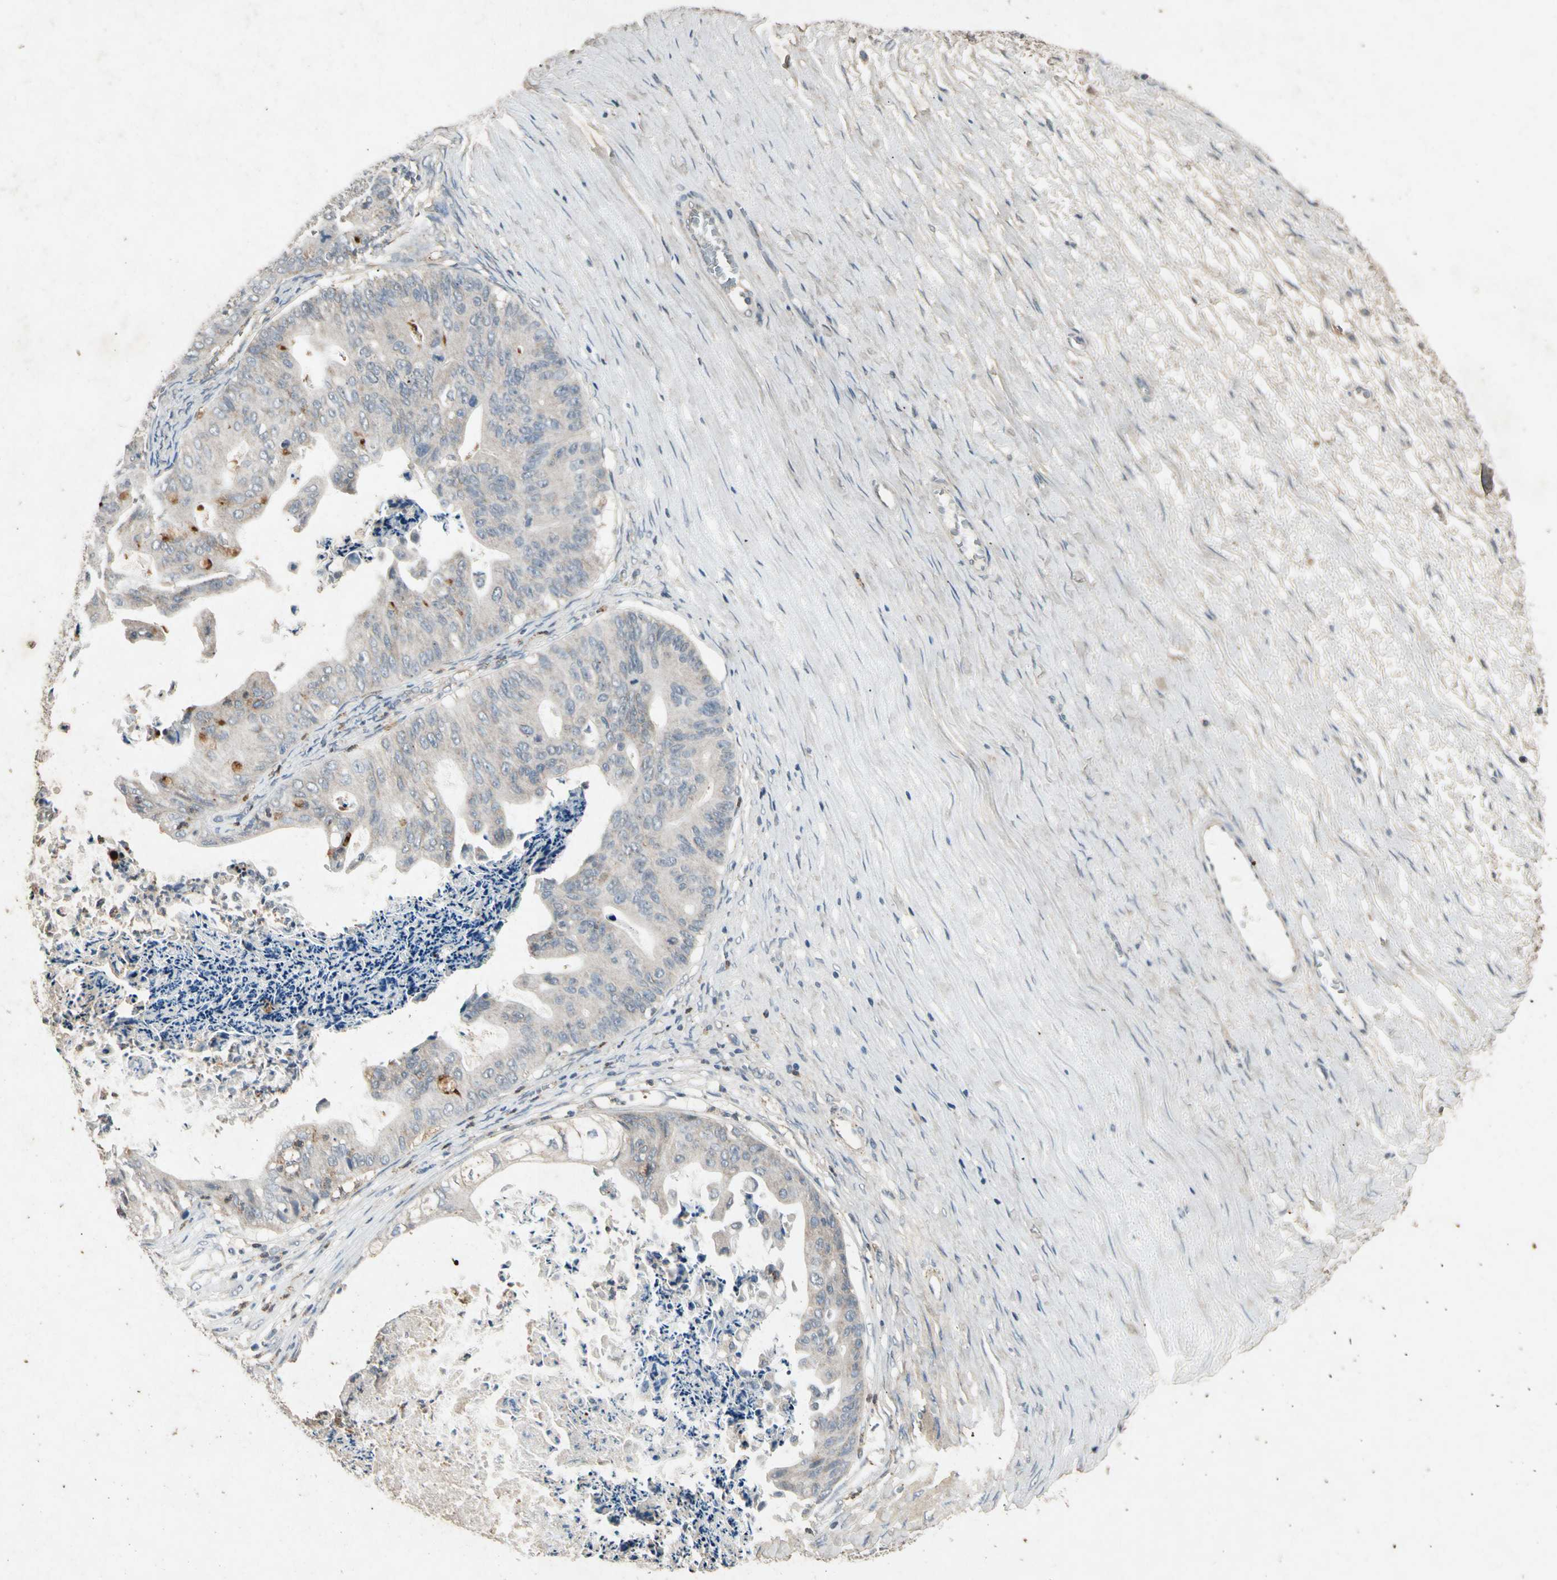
{"staining": {"intensity": "moderate", "quantity": "<25%", "location": "cytoplasmic/membranous"}, "tissue": "ovarian cancer", "cell_type": "Tumor cells", "image_type": "cancer", "snomed": [{"axis": "morphology", "description": "Cystadenocarcinoma, mucinous, NOS"}, {"axis": "topography", "description": "Ovary"}], "caption": "Immunohistochemistry (IHC) image of neoplastic tissue: human mucinous cystadenocarcinoma (ovarian) stained using IHC exhibits low levels of moderate protein expression localized specifically in the cytoplasmic/membranous of tumor cells, appearing as a cytoplasmic/membranous brown color.", "gene": "GPLD1", "patient": {"sex": "female", "age": 37}}